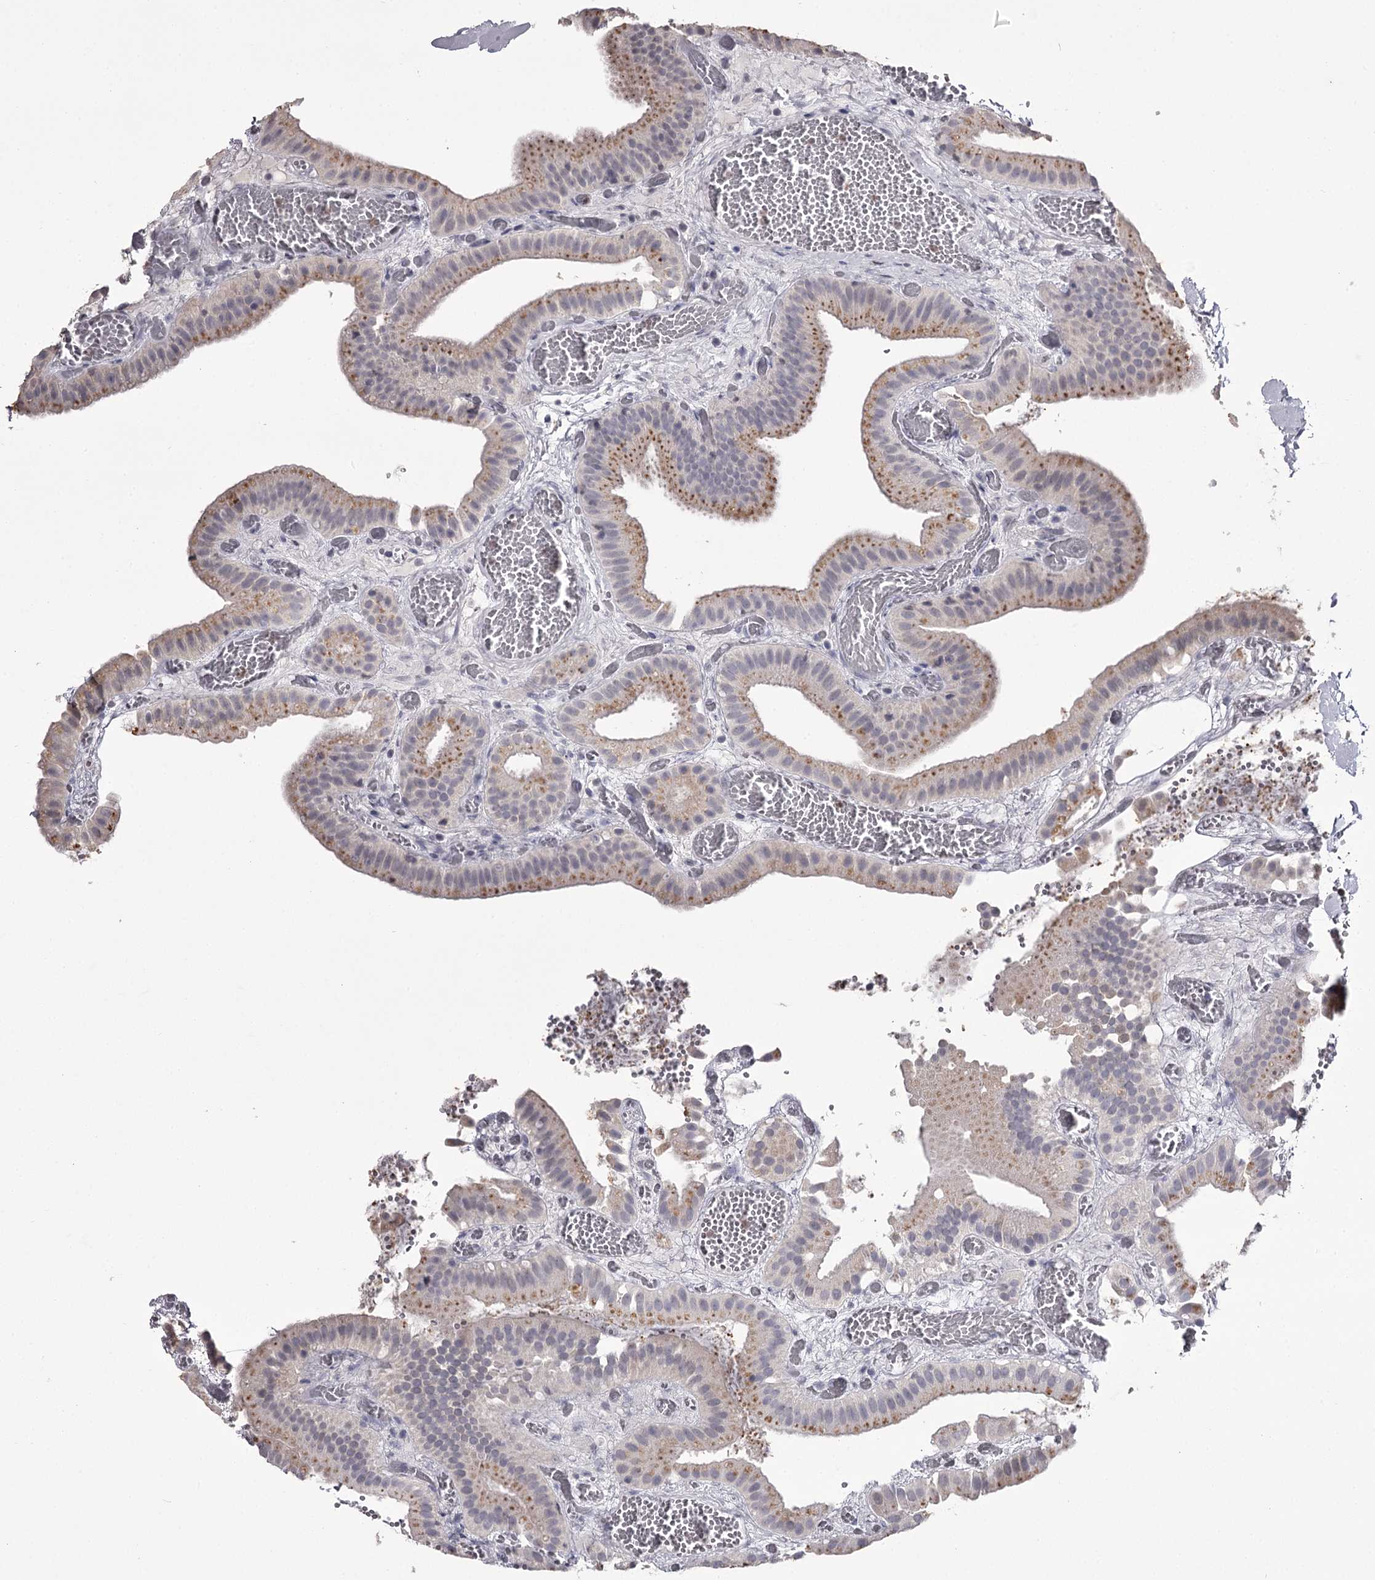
{"staining": {"intensity": "moderate", "quantity": "<25%", "location": "cytoplasmic/membranous"}, "tissue": "gallbladder", "cell_type": "Glandular cells", "image_type": "normal", "snomed": [{"axis": "morphology", "description": "Normal tissue, NOS"}, {"axis": "topography", "description": "Gallbladder"}], "caption": "A brown stain labels moderate cytoplasmic/membranous positivity of a protein in glandular cells of unremarkable human gallbladder. (Stains: DAB (3,3'-diaminobenzidine) in brown, nuclei in blue, Microscopy: brightfield microscopy at high magnification).", "gene": "SLC32A1", "patient": {"sex": "female", "age": 64}}